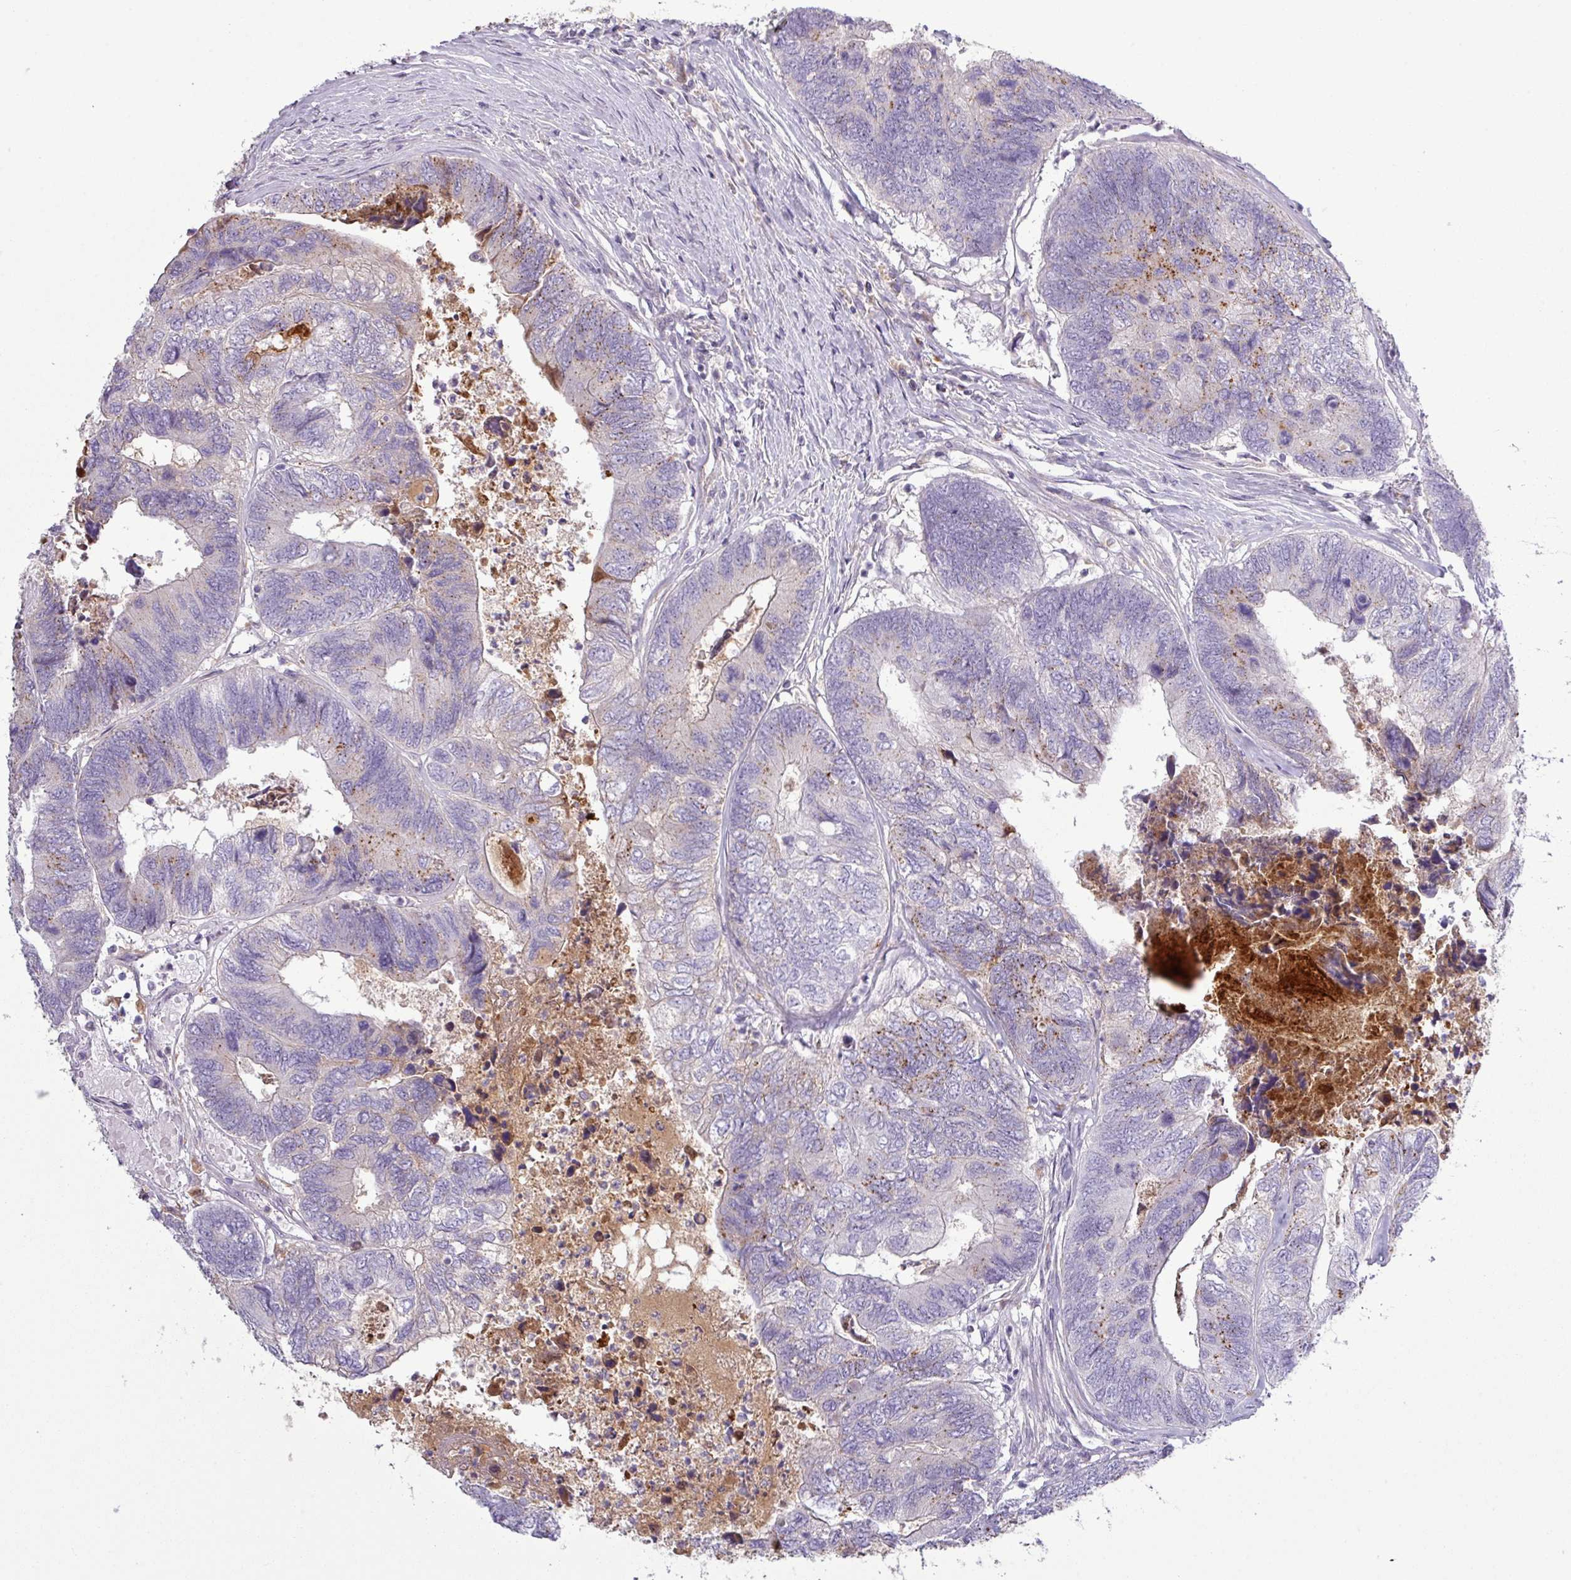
{"staining": {"intensity": "moderate", "quantity": "<25%", "location": "cytoplasmic/membranous"}, "tissue": "colorectal cancer", "cell_type": "Tumor cells", "image_type": "cancer", "snomed": [{"axis": "morphology", "description": "Adenocarcinoma, NOS"}, {"axis": "topography", "description": "Colon"}], "caption": "Immunohistochemistry staining of colorectal cancer, which shows low levels of moderate cytoplasmic/membranous positivity in approximately <25% of tumor cells indicating moderate cytoplasmic/membranous protein positivity. The staining was performed using DAB (3,3'-diaminobenzidine) (brown) for protein detection and nuclei were counterstained in hematoxylin (blue).", "gene": "C4B", "patient": {"sex": "female", "age": 67}}